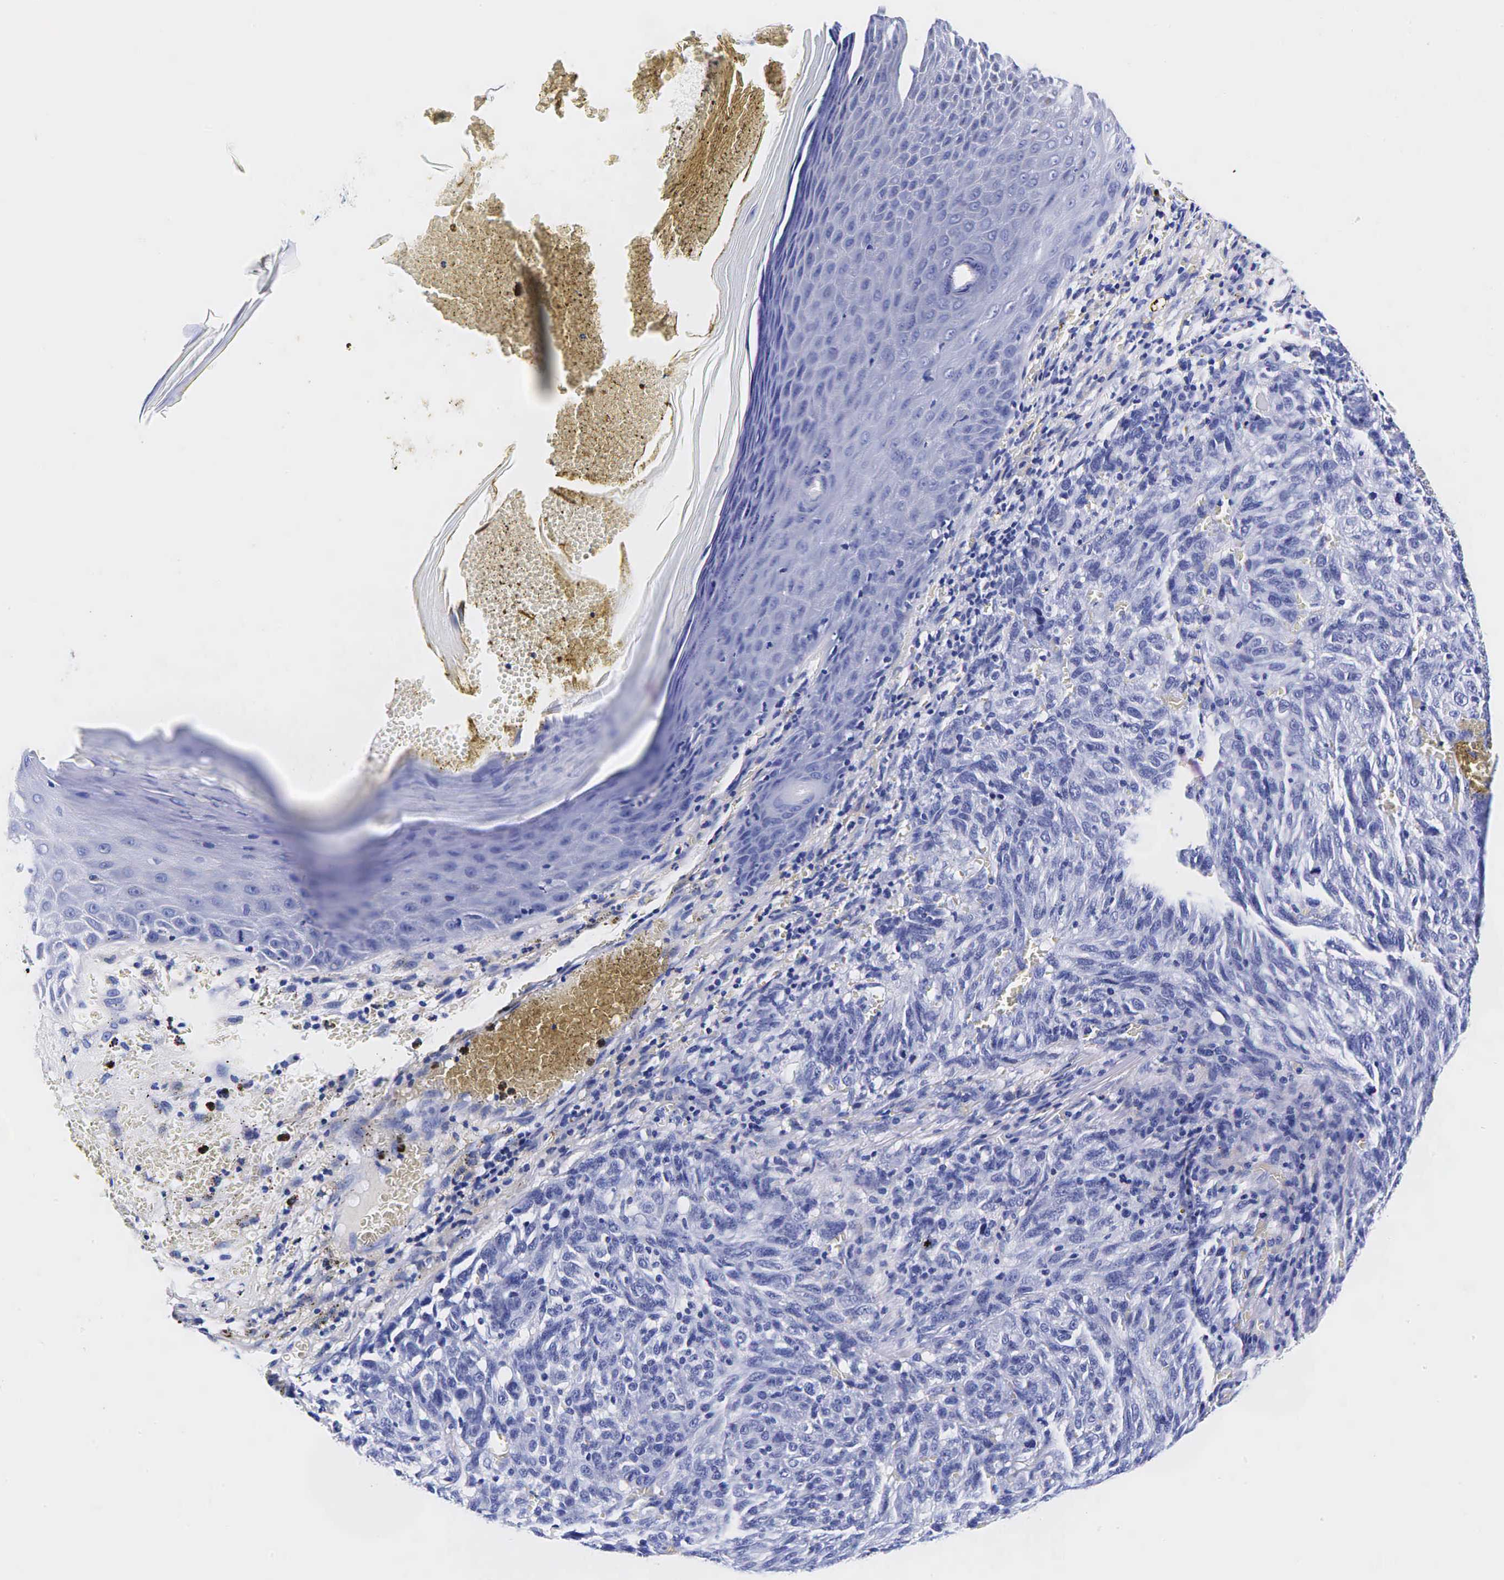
{"staining": {"intensity": "negative", "quantity": "none", "location": "none"}, "tissue": "melanoma", "cell_type": "Tumor cells", "image_type": "cancer", "snomed": [{"axis": "morphology", "description": "Malignant melanoma, NOS"}, {"axis": "topography", "description": "Skin"}], "caption": "IHC image of neoplastic tissue: malignant melanoma stained with DAB shows no significant protein staining in tumor cells. (DAB IHC, high magnification).", "gene": "GCG", "patient": {"sex": "male", "age": 76}}